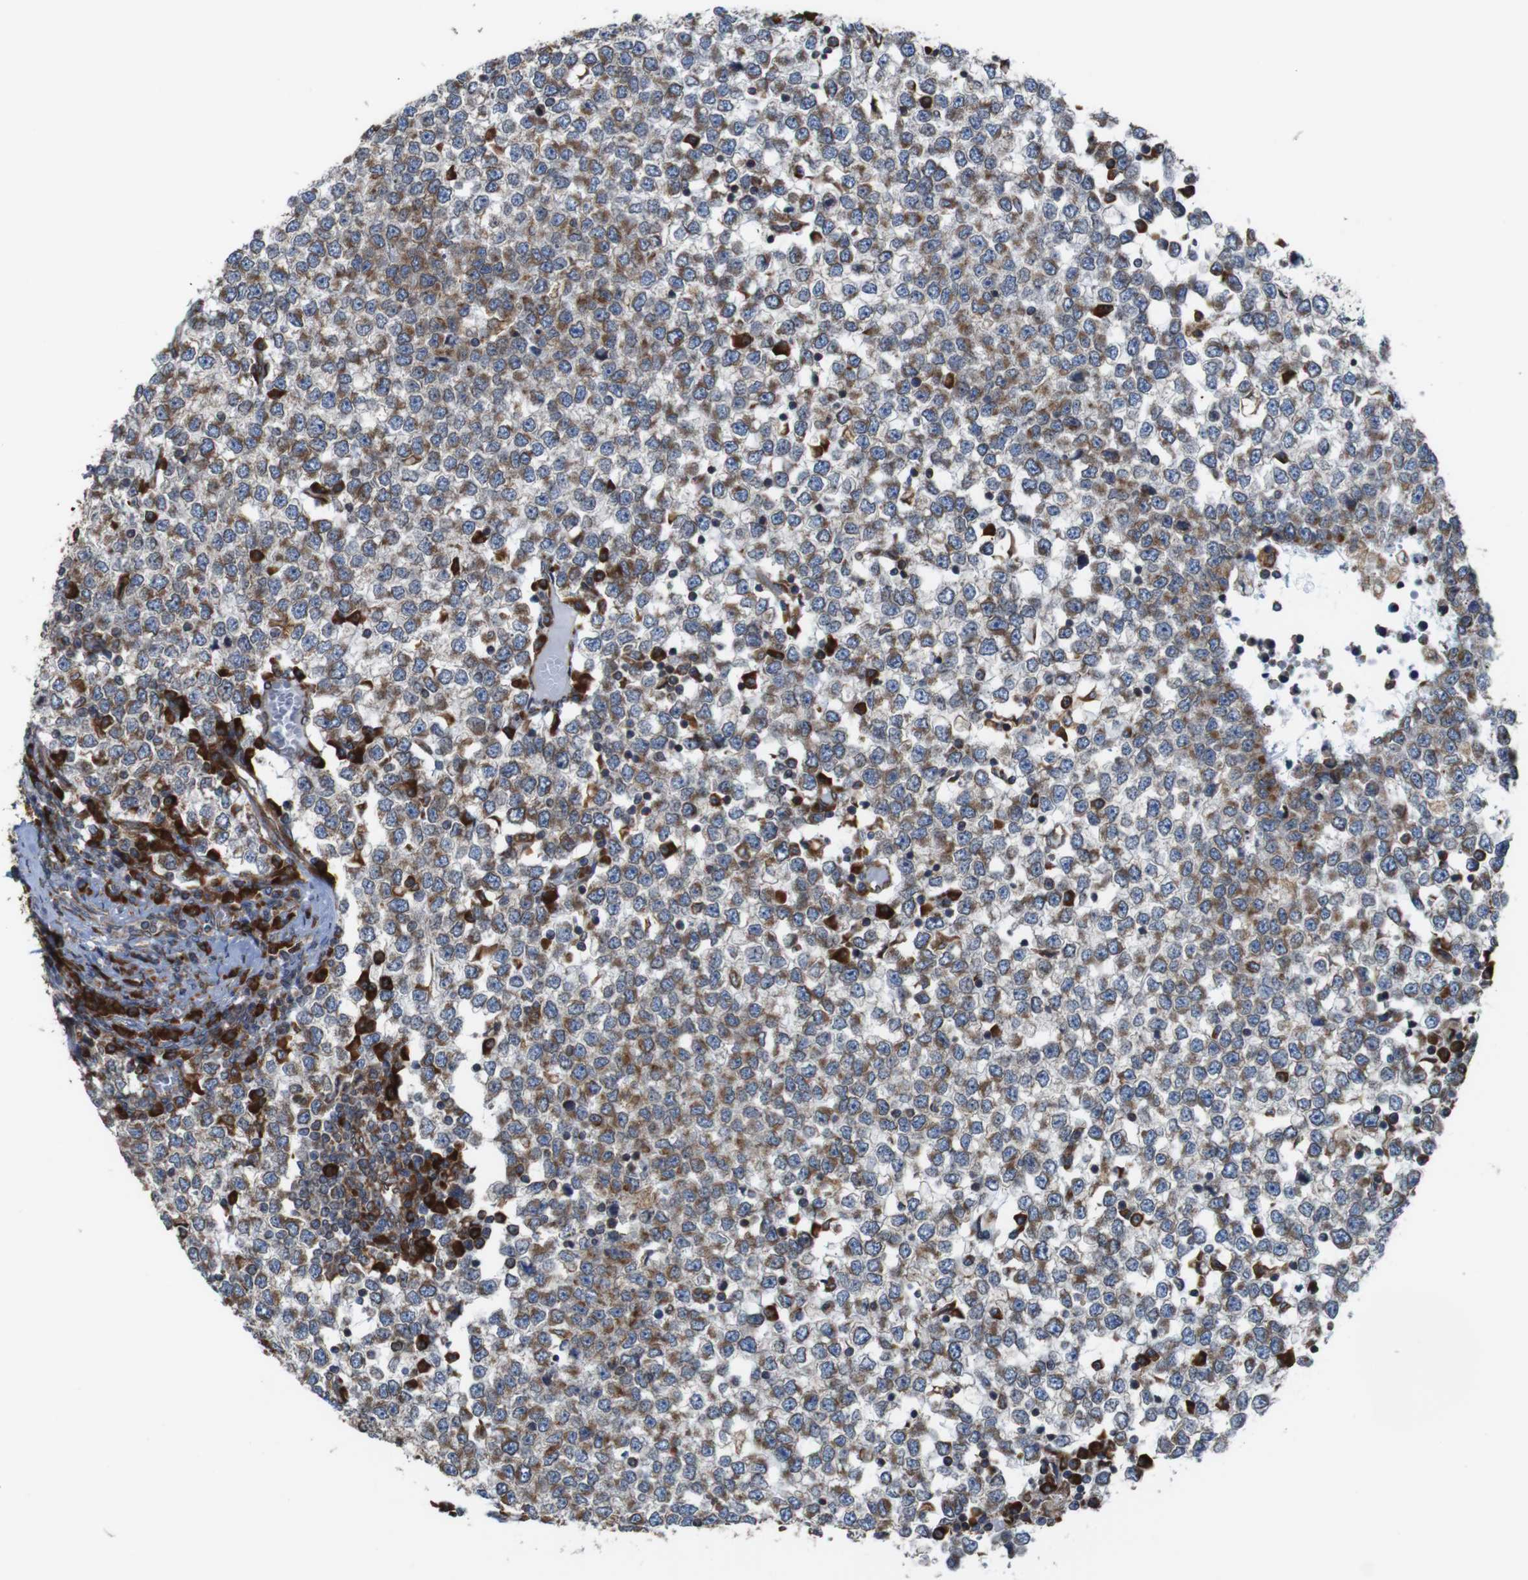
{"staining": {"intensity": "weak", "quantity": ">75%", "location": "cytoplasmic/membranous"}, "tissue": "testis cancer", "cell_type": "Tumor cells", "image_type": "cancer", "snomed": [{"axis": "morphology", "description": "Seminoma, NOS"}, {"axis": "topography", "description": "Testis"}], "caption": "Testis cancer (seminoma) stained with a protein marker shows weak staining in tumor cells.", "gene": "UGGT1", "patient": {"sex": "male", "age": 65}}